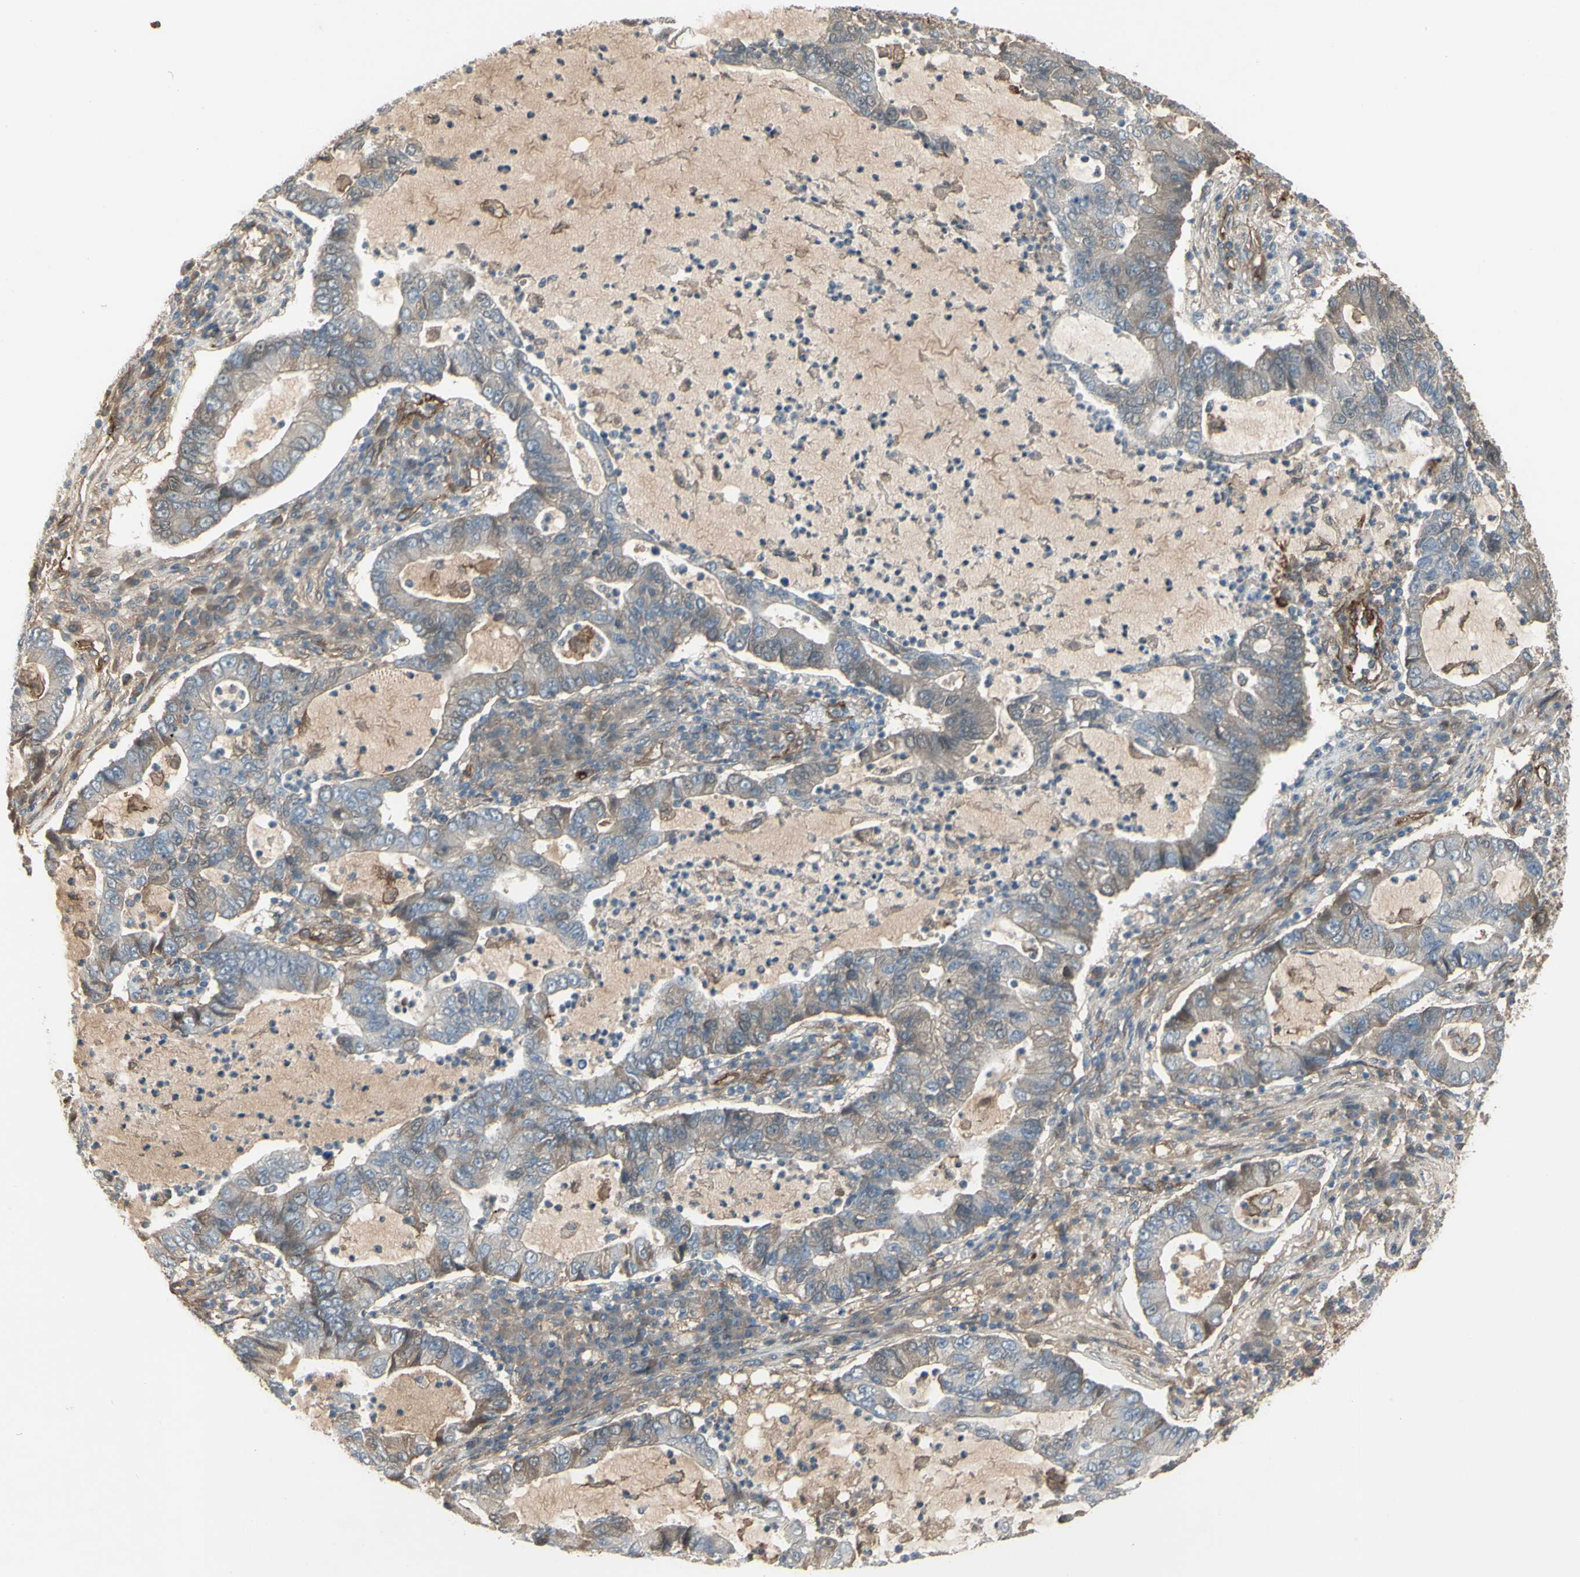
{"staining": {"intensity": "weak", "quantity": "25%-75%", "location": "cytoplasmic/membranous"}, "tissue": "lung cancer", "cell_type": "Tumor cells", "image_type": "cancer", "snomed": [{"axis": "morphology", "description": "Adenocarcinoma, NOS"}, {"axis": "topography", "description": "Lung"}], "caption": "Tumor cells demonstrate low levels of weak cytoplasmic/membranous positivity in approximately 25%-75% of cells in lung cancer (adenocarcinoma).", "gene": "CD276", "patient": {"sex": "female", "age": 51}}